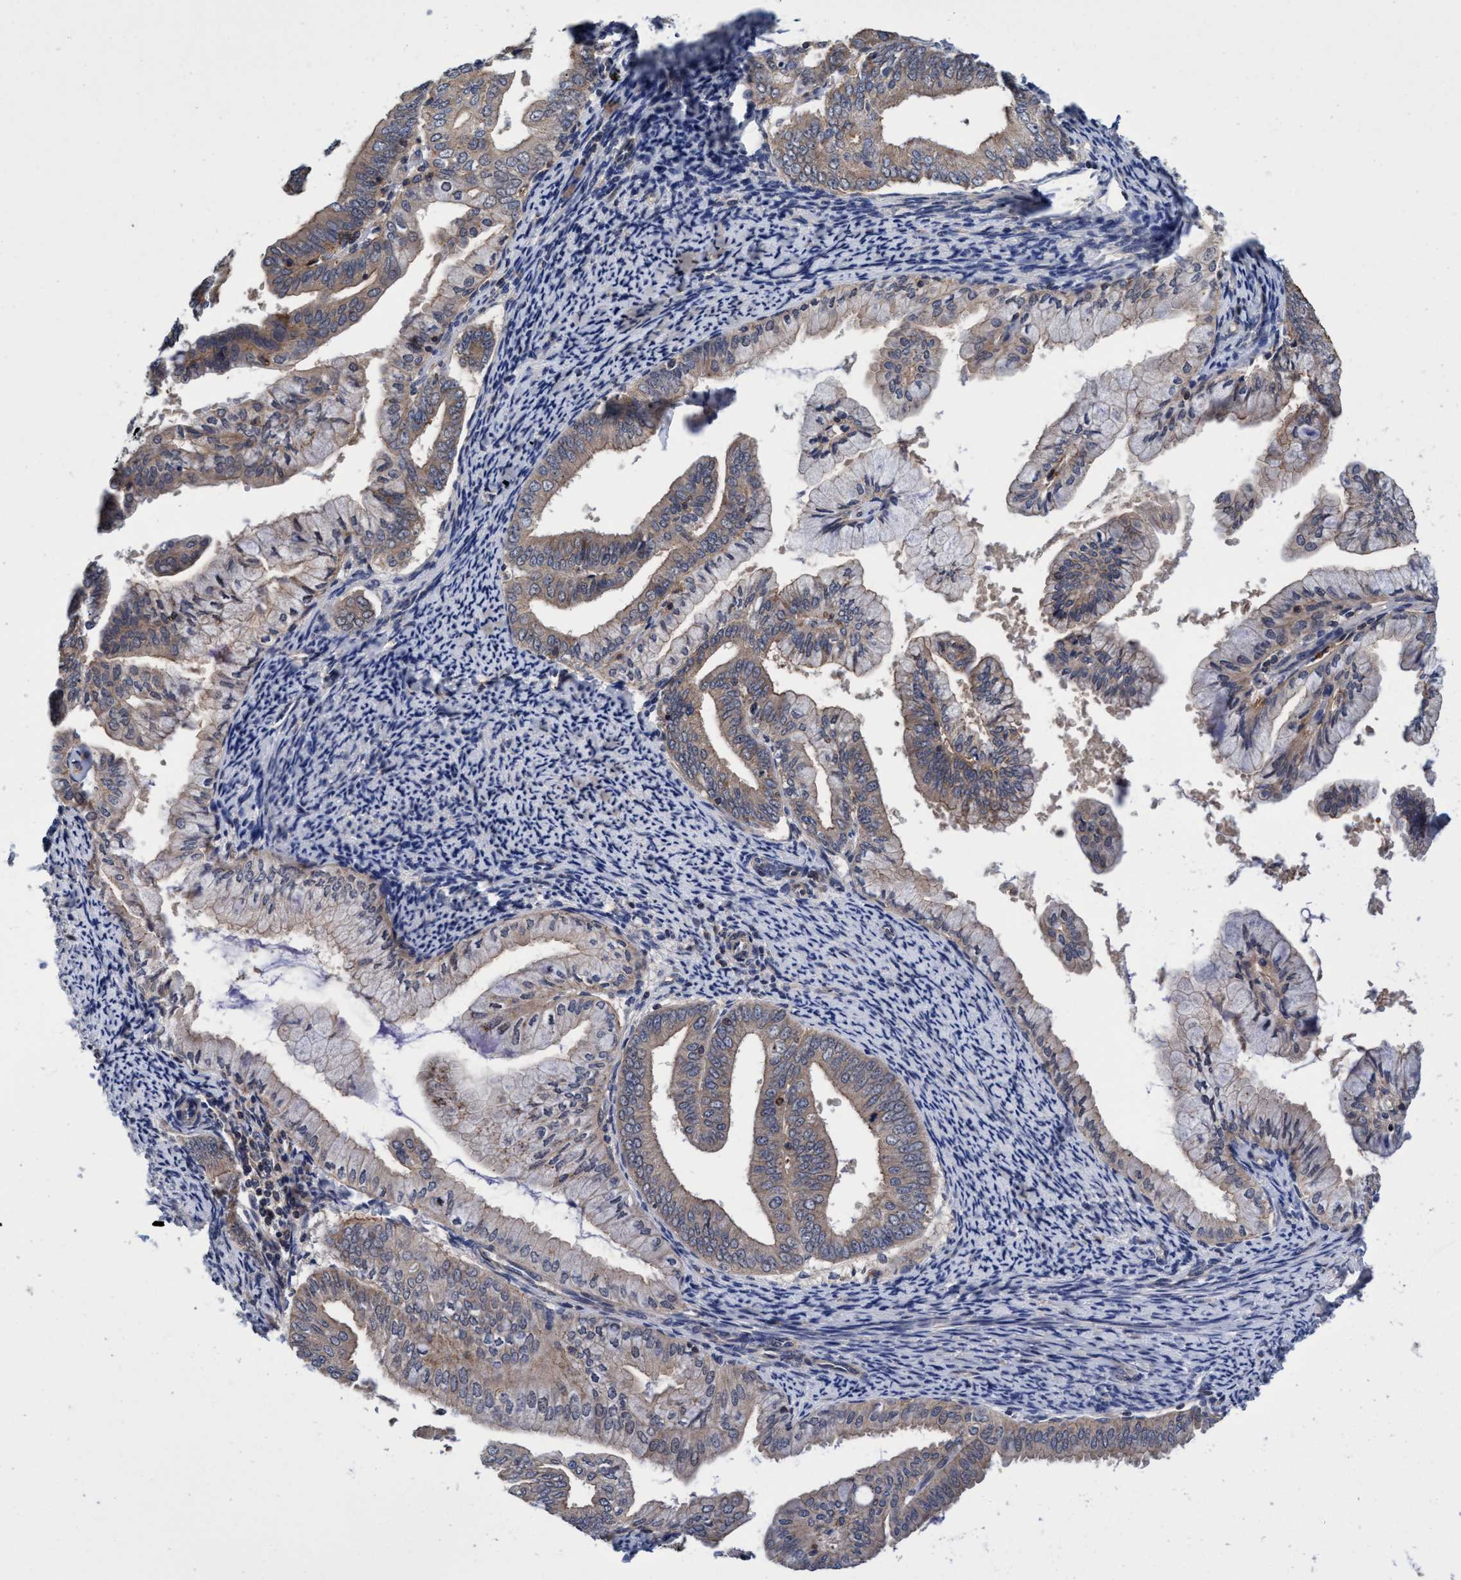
{"staining": {"intensity": "weak", "quantity": ">75%", "location": "cytoplasmic/membranous"}, "tissue": "endometrial cancer", "cell_type": "Tumor cells", "image_type": "cancer", "snomed": [{"axis": "morphology", "description": "Adenocarcinoma, NOS"}, {"axis": "topography", "description": "Endometrium"}], "caption": "Brown immunohistochemical staining in human endometrial cancer reveals weak cytoplasmic/membranous expression in about >75% of tumor cells. (IHC, brightfield microscopy, high magnification).", "gene": "CALCOCO2", "patient": {"sex": "female", "age": 63}}